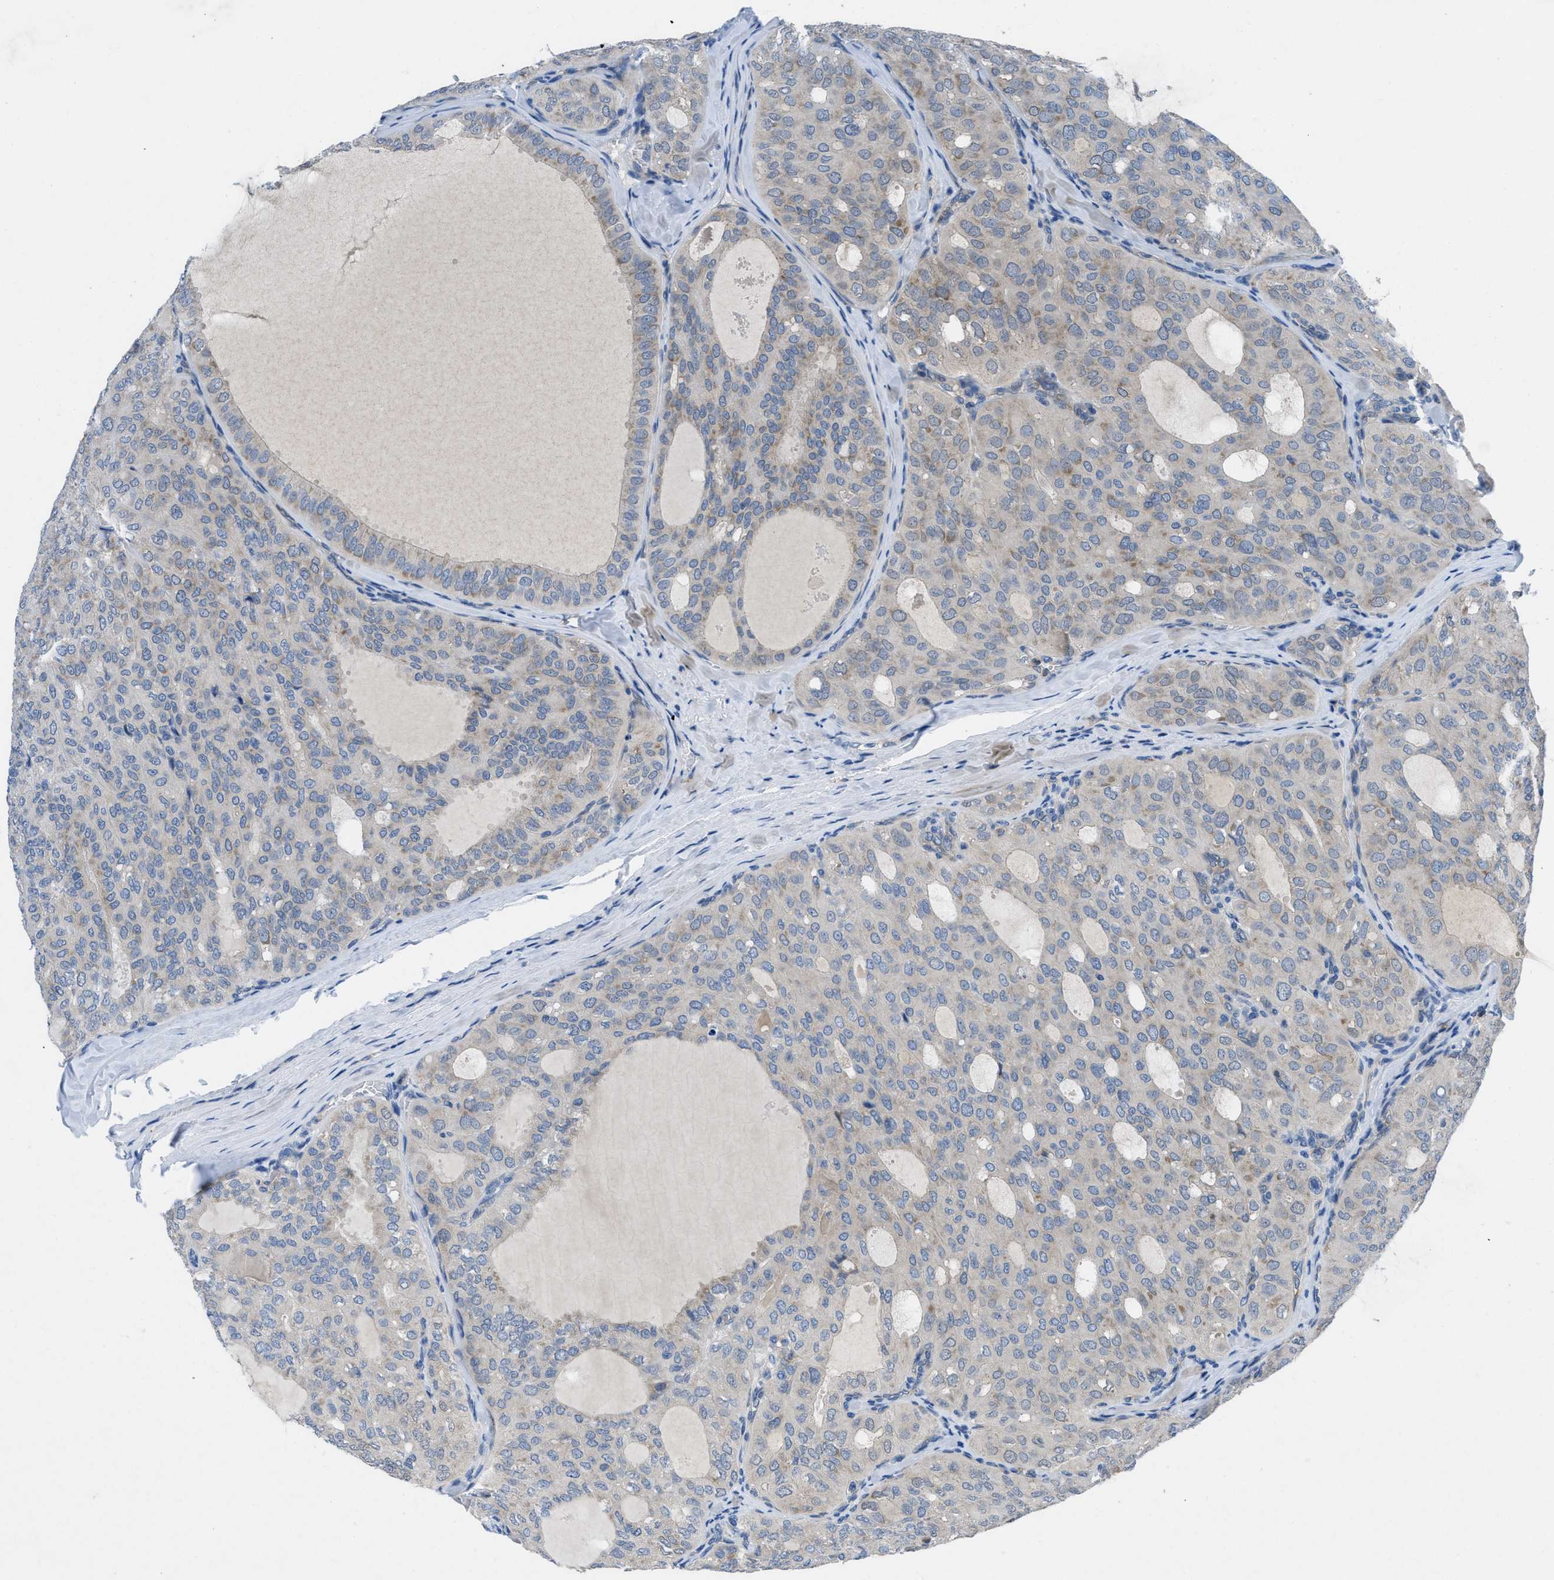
{"staining": {"intensity": "weak", "quantity": "<25%", "location": "cytoplasmic/membranous"}, "tissue": "thyroid cancer", "cell_type": "Tumor cells", "image_type": "cancer", "snomed": [{"axis": "morphology", "description": "Follicular adenoma carcinoma, NOS"}, {"axis": "topography", "description": "Thyroid gland"}], "caption": "There is no significant expression in tumor cells of thyroid follicular adenoma carcinoma.", "gene": "PGR", "patient": {"sex": "male", "age": 75}}